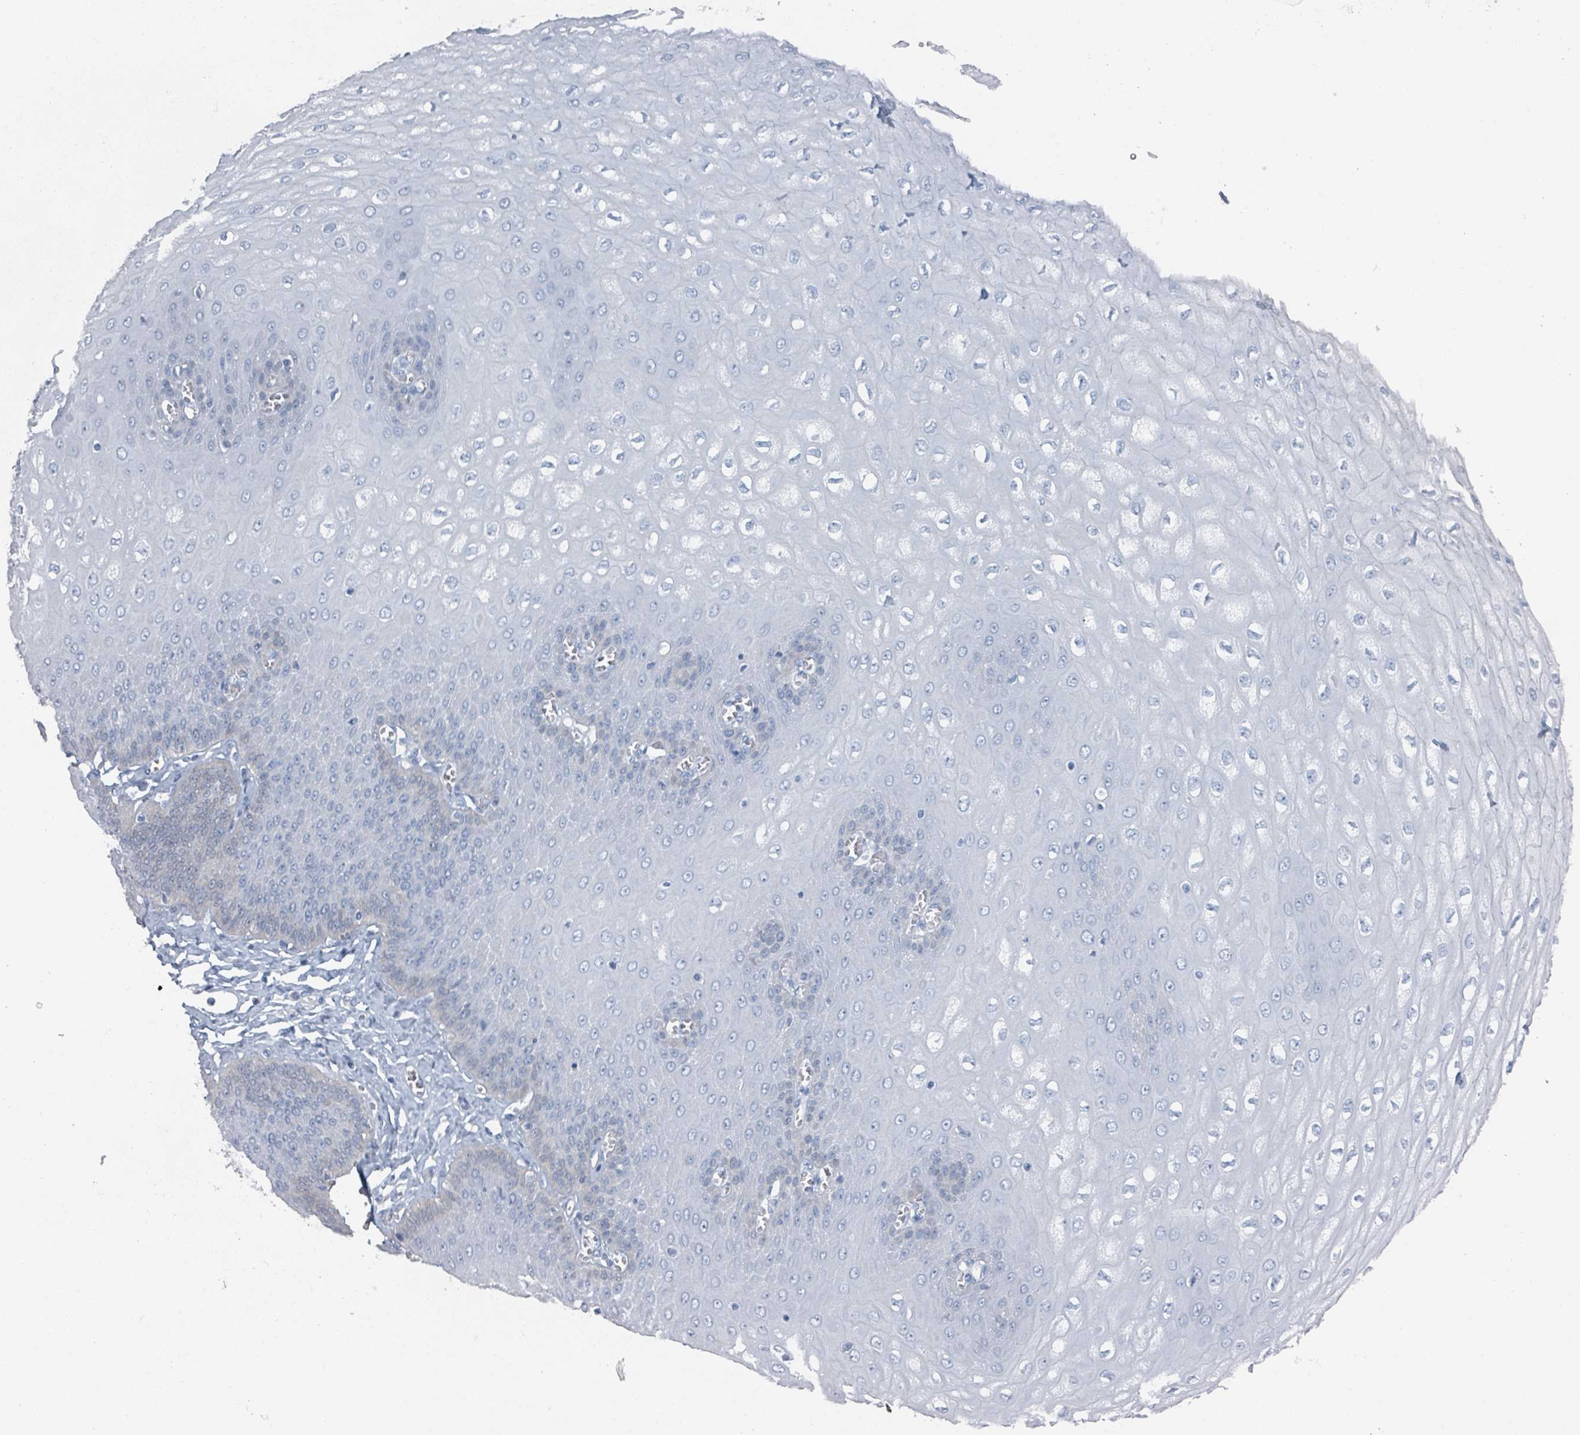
{"staining": {"intensity": "negative", "quantity": "none", "location": "none"}, "tissue": "esophagus", "cell_type": "Squamous epithelial cells", "image_type": "normal", "snomed": [{"axis": "morphology", "description": "Normal tissue, NOS"}, {"axis": "topography", "description": "Esophagus"}], "caption": "Normal esophagus was stained to show a protein in brown. There is no significant expression in squamous epithelial cells. Nuclei are stained in blue.", "gene": "GAMT", "patient": {"sex": "male", "age": 60}}